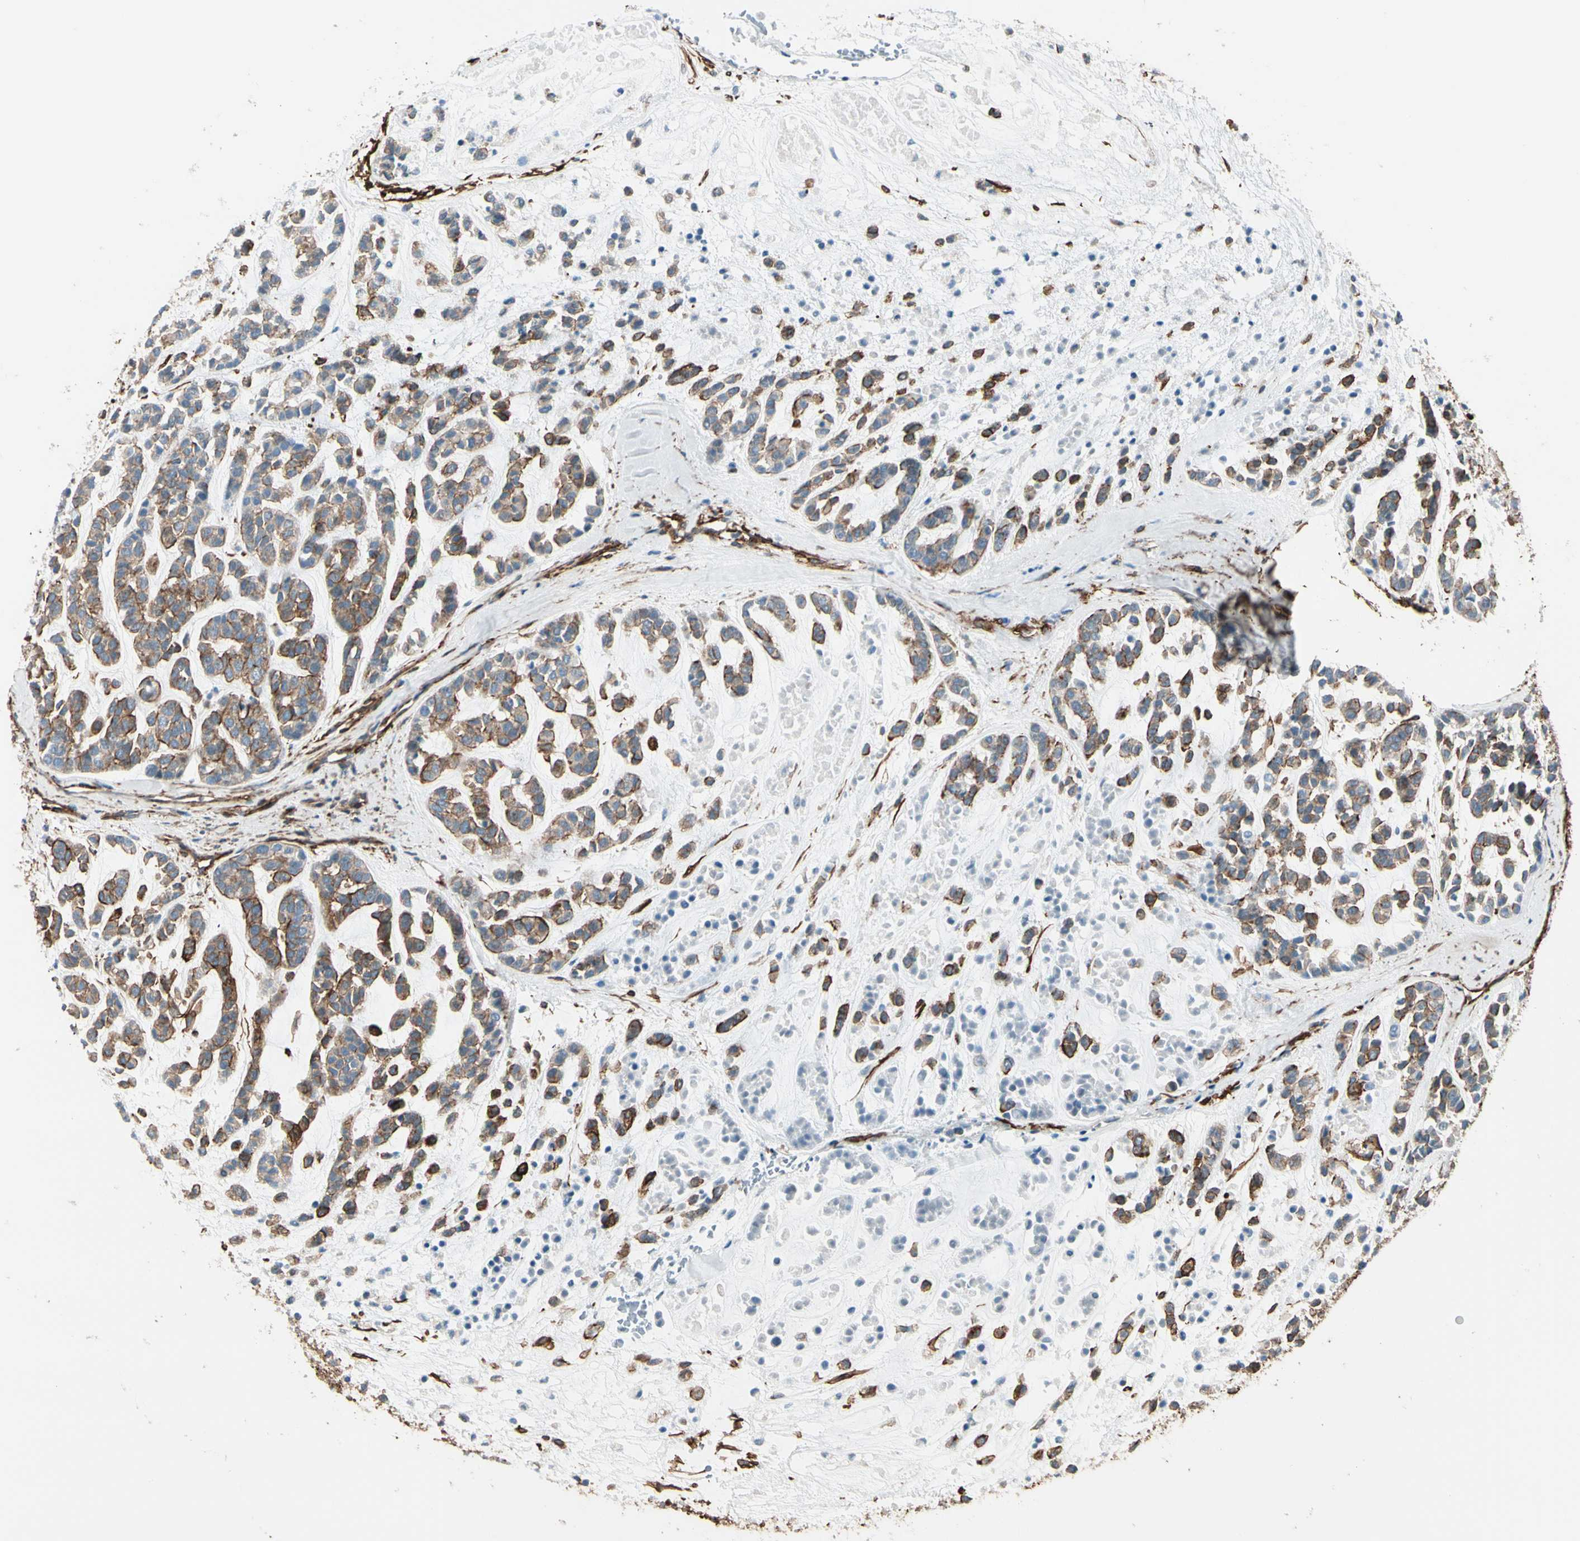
{"staining": {"intensity": "moderate", "quantity": ">75%", "location": "cytoplasmic/membranous"}, "tissue": "head and neck cancer", "cell_type": "Tumor cells", "image_type": "cancer", "snomed": [{"axis": "morphology", "description": "Adenocarcinoma, NOS"}, {"axis": "morphology", "description": "Adenoma, NOS"}, {"axis": "topography", "description": "Head-Neck"}], "caption": "Protein positivity by immunohistochemistry displays moderate cytoplasmic/membranous positivity in about >75% of tumor cells in head and neck cancer.", "gene": "CALD1", "patient": {"sex": "female", "age": 55}}